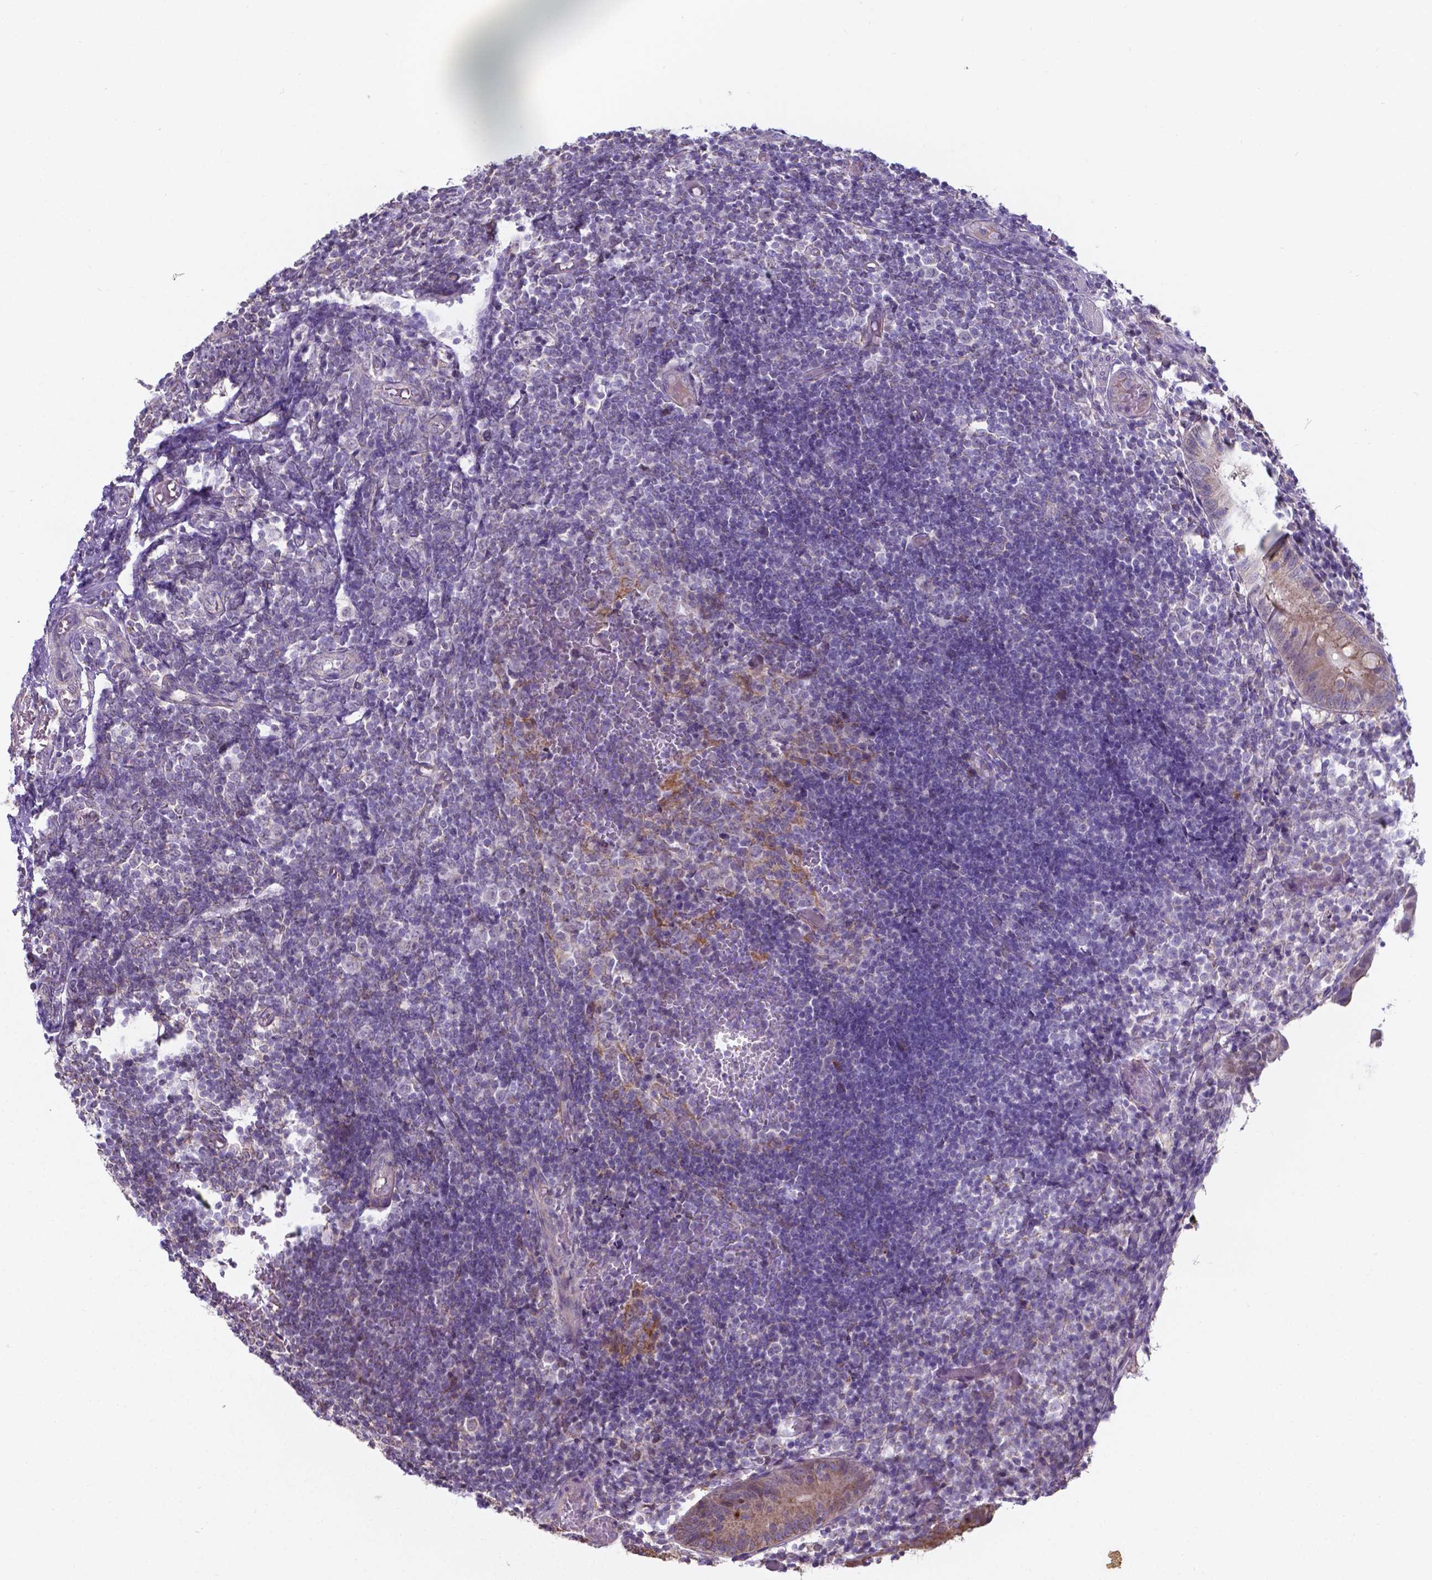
{"staining": {"intensity": "moderate", "quantity": ">75%", "location": "cytoplasmic/membranous"}, "tissue": "appendix", "cell_type": "Glandular cells", "image_type": "normal", "snomed": [{"axis": "morphology", "description": "Normal tissue, NOS"}, {"axis": "topography", "description": "Appendix"}], "caption": "This micrograph displays immunohistochemistry (IHC) staining of normal human appendix, with medium moderate cytoplasmic/membranous positivity in about >75% of glandular cells.", "gene": "FAM114A1", "patient": {"sex": "female", "age": 32}}